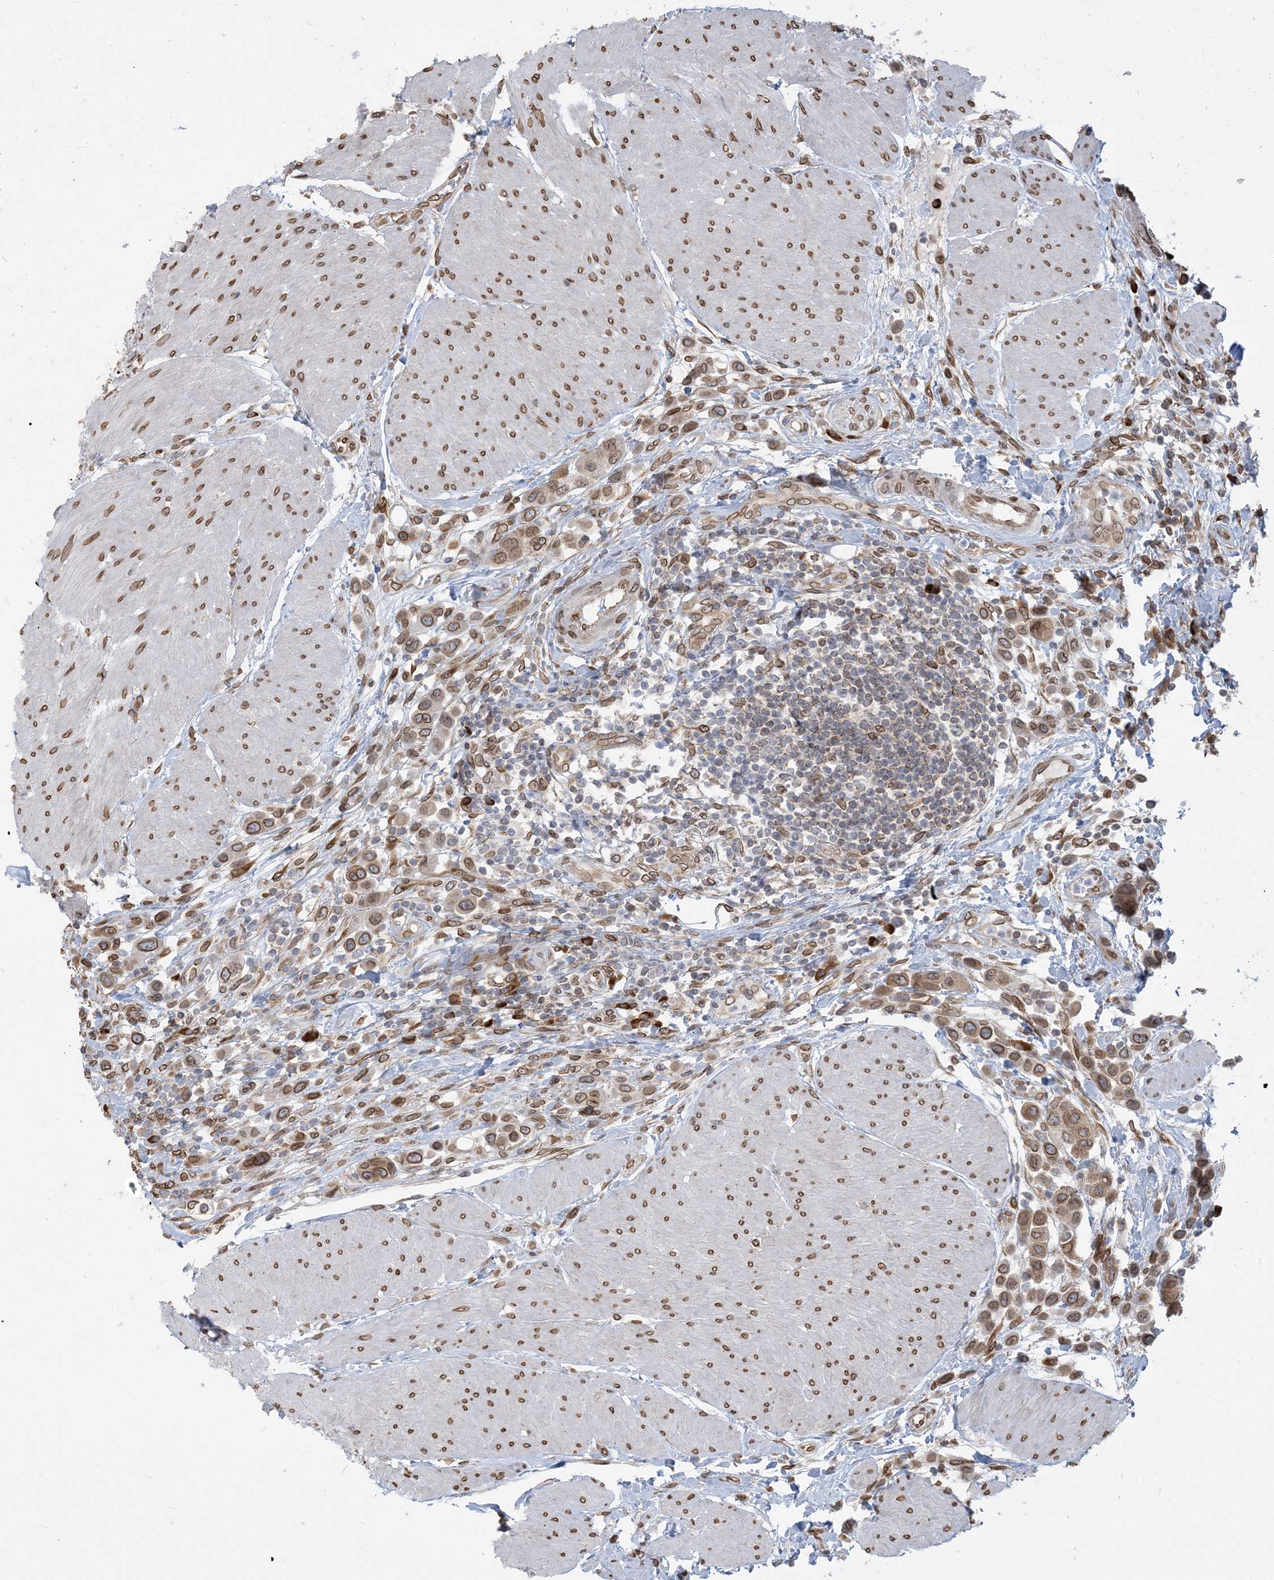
{"staining": {"intensity": "moderate", "quantity": ">75%", "location": "cytoplasmic/membranous,nuclear"}, "tissue": "urothelial cancer", "cell_type": "Tumor cells", "image_type": "cancer", "snomed": [{"axis": "morphology", "description": "Urothelial carcinoma, High grade"}, {"axis": "topography", "description": "Urinary bladder"}], "caption": "IHC of urothelial carcinoma (high-grade) displays medium levels of moderate cytoplasmic/membranous and nuclear staining in about >75% of tumor cells.", "gene": "WWP1", "patient": {"sex": "male", "age": 50}}